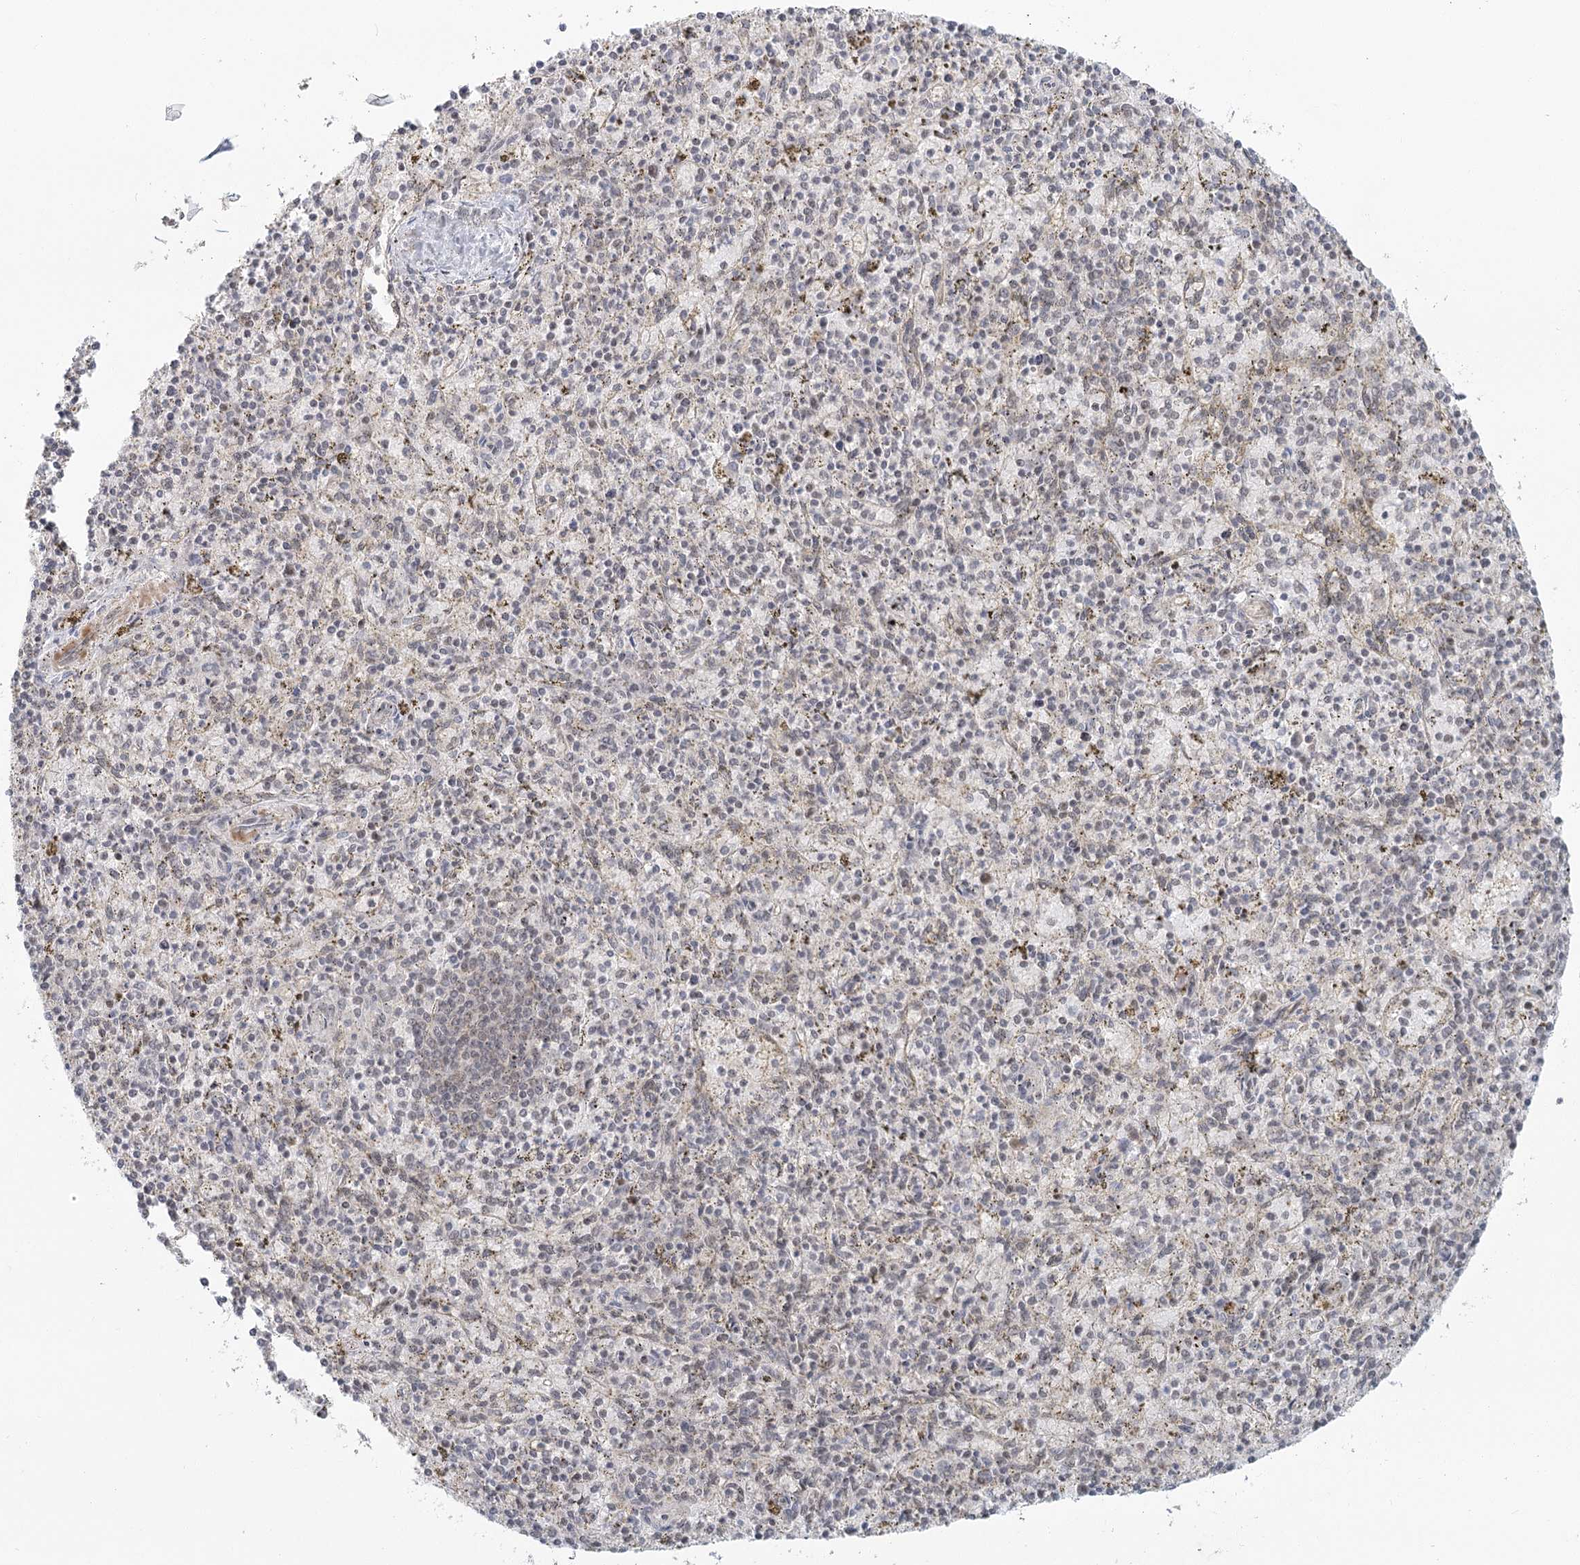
{"staining": {"intensity": "weak", "quantity": "<25%", "location": "nuclear"}, "tissue": "spleen", "cell_type": "Cells in red pulp", "image_type": "normal", "snomed": [{"axis": "morphology", "description": "Normal tissue, NOS"}, {"axis": "topography", "description": "Spleen"}], "caption": "A micrograph of spleen stained for a protein reveals no brown staining in cells in red pulp. The staining was performed using DAB (3,3'-diaminobenzidine) to visualize the protein expression in brown, while the nuclei were stained in blue with hematoxylin (Magnification: 20x).", "gene": "R3HCC1L", "patient": {"sex": "male", "age": 72}}